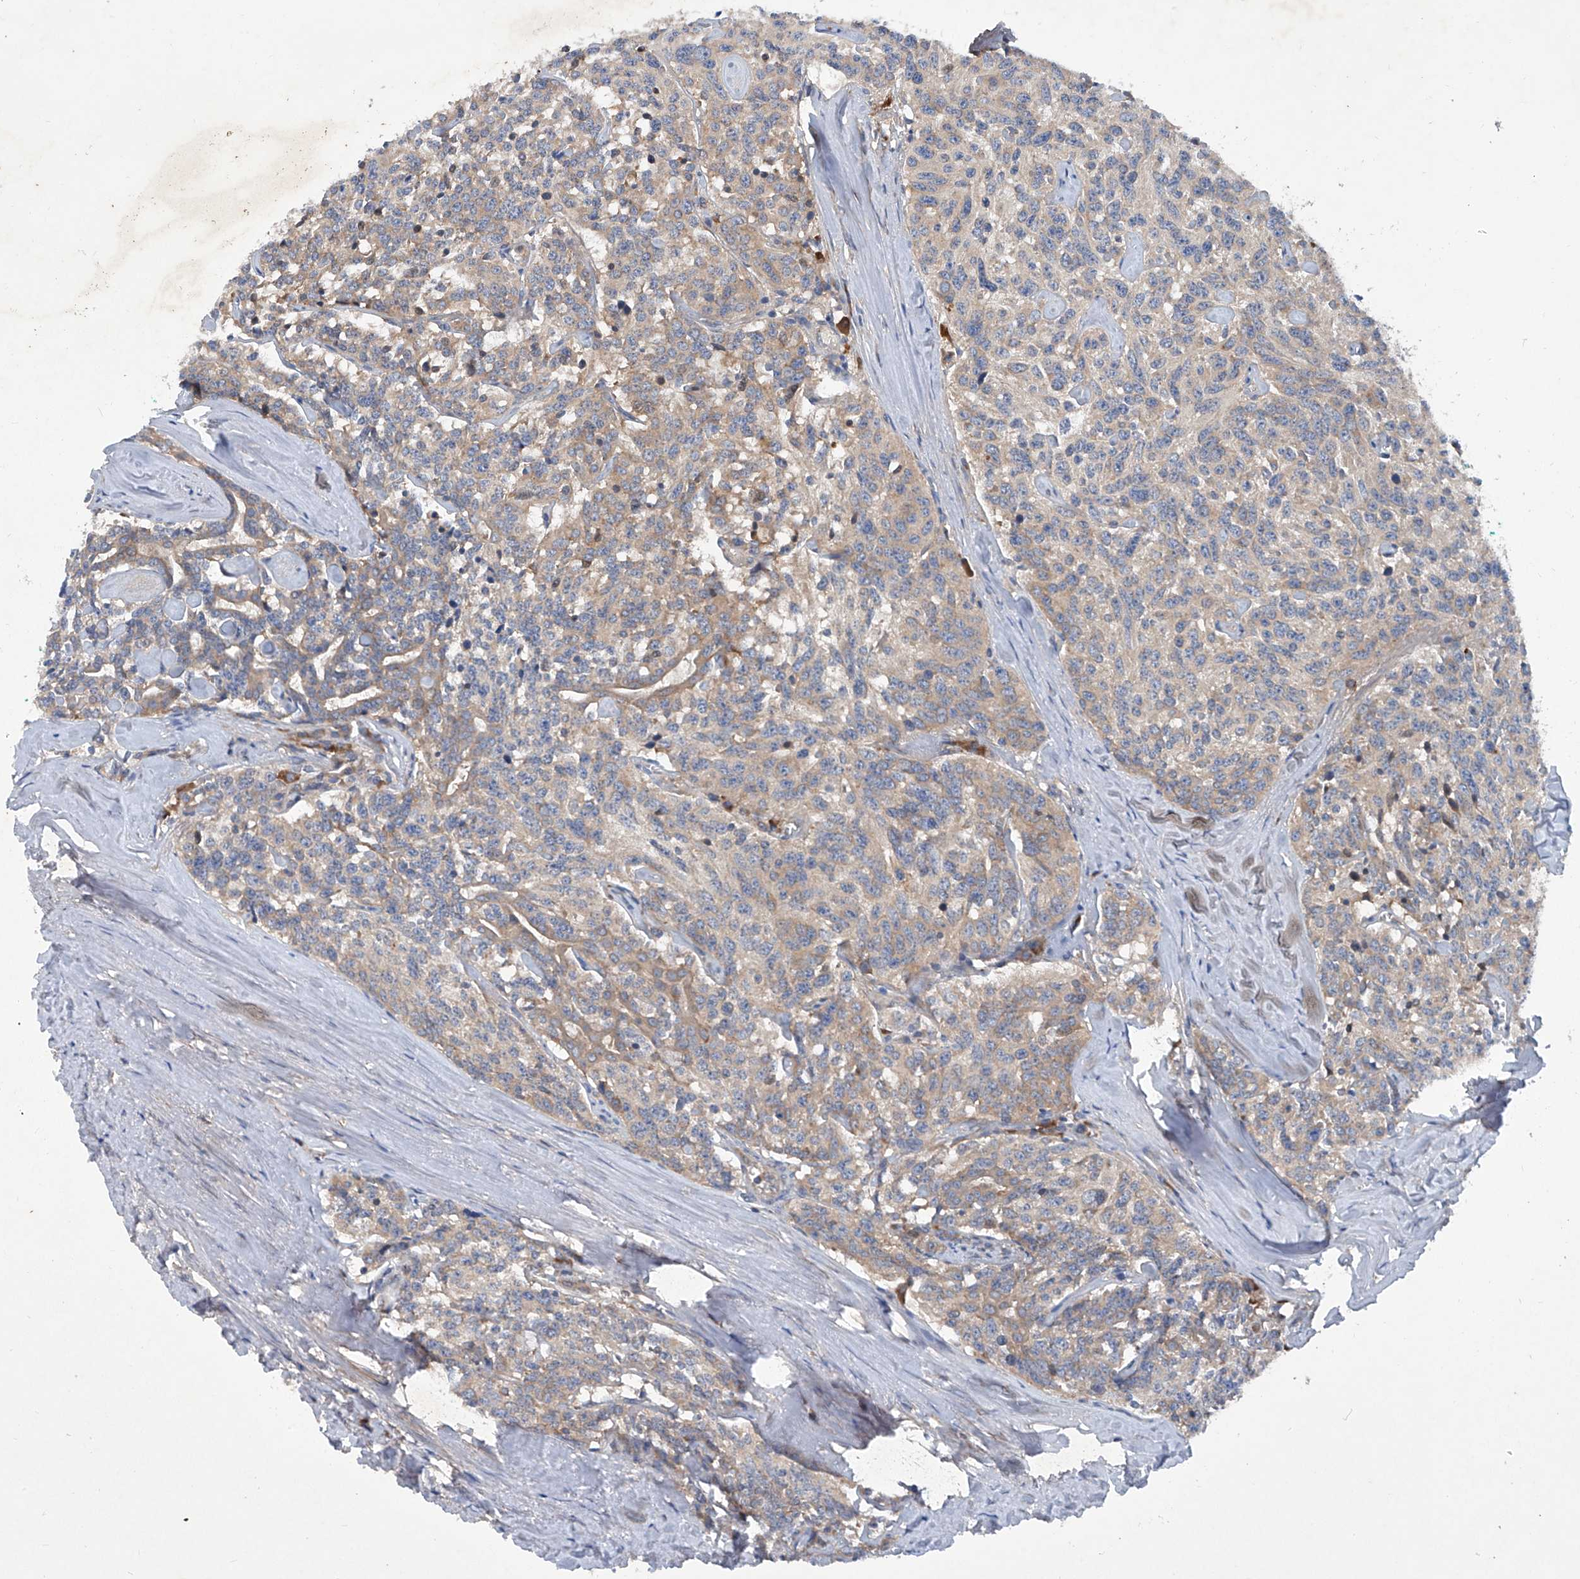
{"staining": {"intensity": "moderate", "quantity": "25%-75%", "location": "cytoplasmic/membranous"}, "tissue": "carcinoid", "cell_type": "Tumor cells", "image_type": "cancer", "snomed": [{"axis": "morphology", "description": "Carcinoid, malignant, NOS"}, {"axis": "topography", "description": "Lung"}], "caption": "Protein staining of carcinoid tissue reveals moderate cytoplasmic/membranous expression in approximately 25%-75% of tumor cells.", "gene": "ASCC3", "patient": {"sex": "female", "age": 46}}